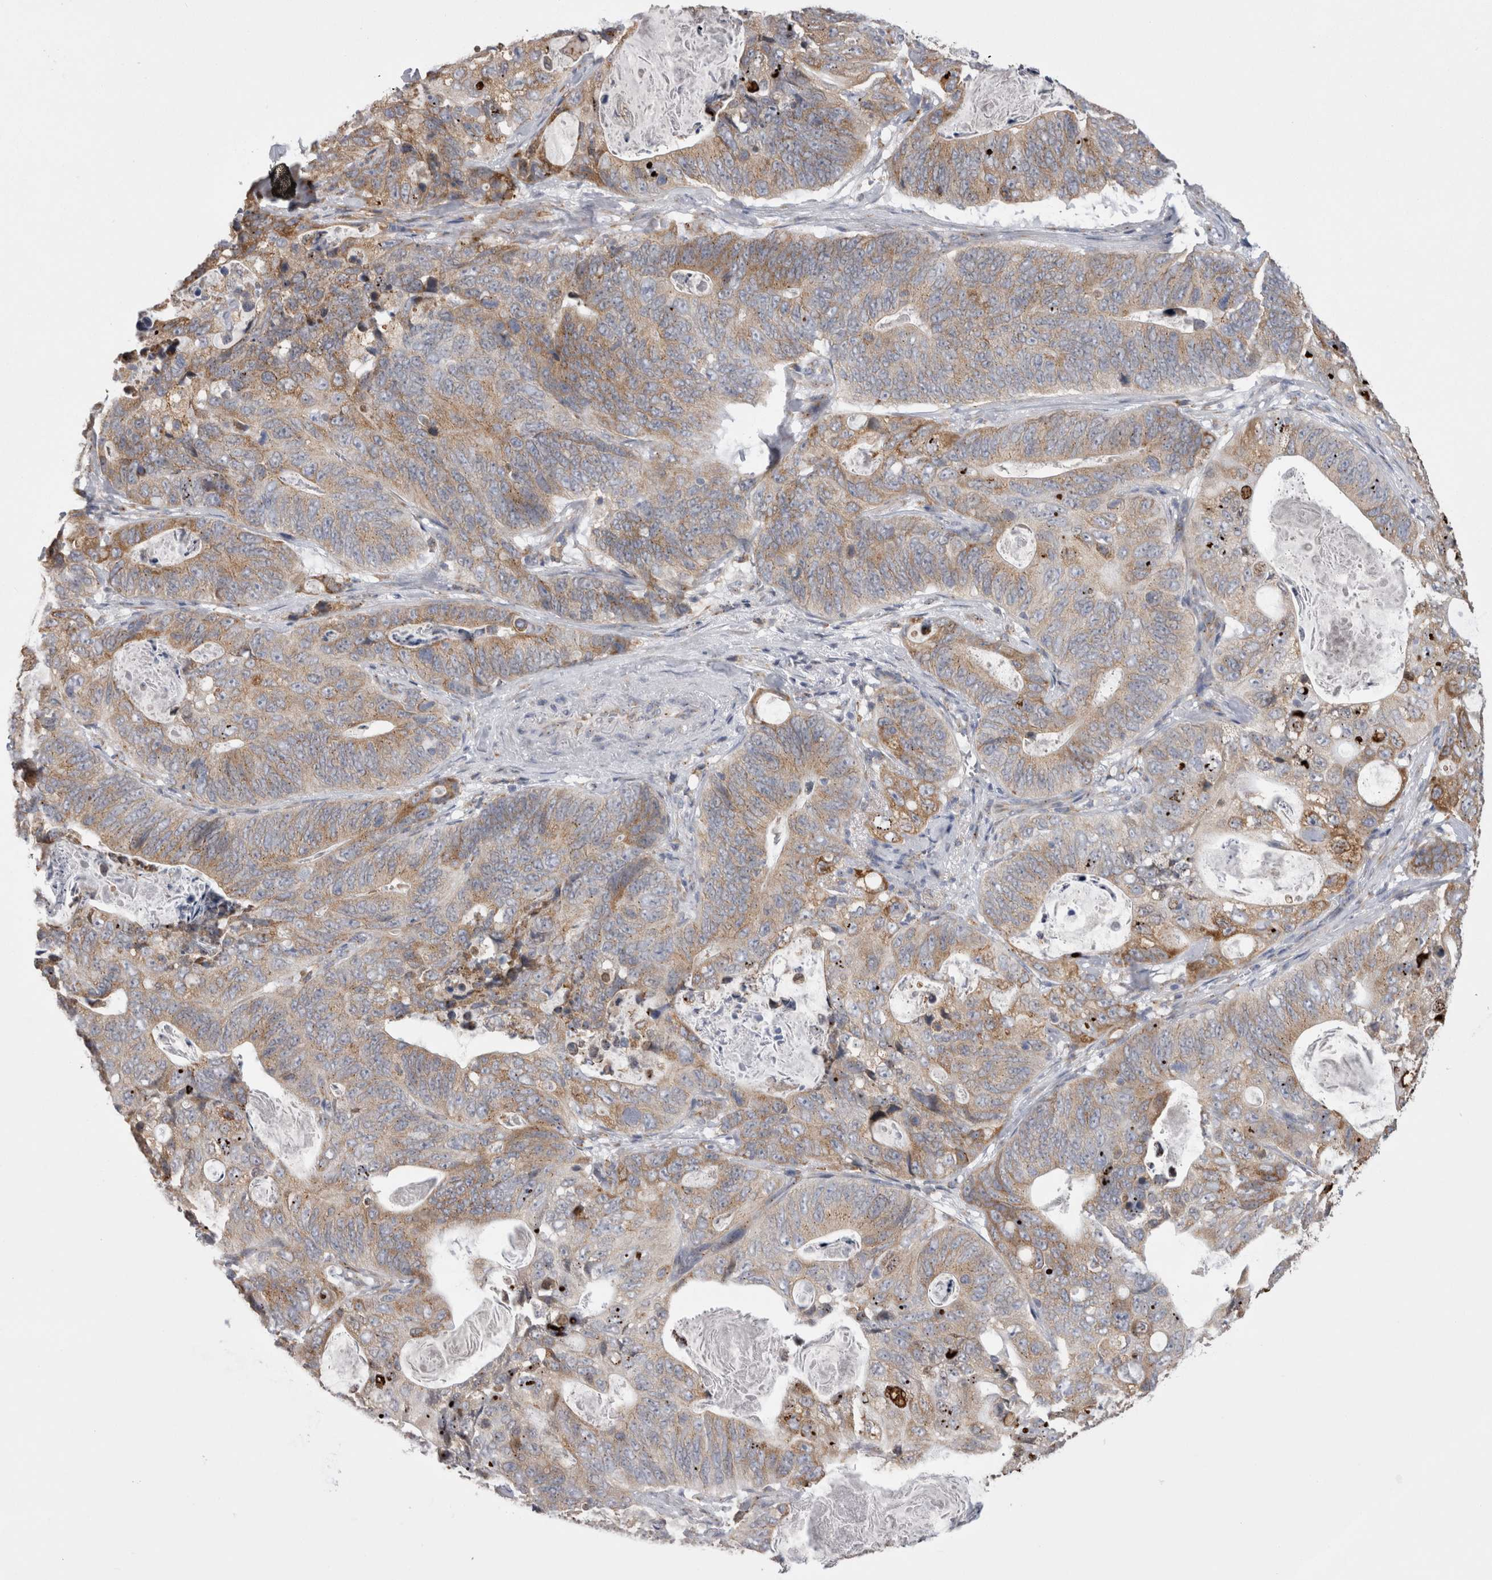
{"staining": {"intensity": "moderate", "quantity": ">75%", "location": "cytoplasmic/membranous"}, "tissue": "stomach cancer", "cell_type": "Tumor cells", "image_type": "cancer", "snomed": [{"axis": "morphology", "description": "Normal tissue, NOS"}, {"axis": "morphology", "description": "Adenocarcinoma, NOS"}, {"axis": "topography", "description": "Stomach"}], "caption": "This photomicrograph demonstrates immunohistochemistry staining of human stomach adenocarcinoma, with medium moderate cytoplasmic/membranous expression in about >75% of tumor cells.", "gene": "ZNF341", "patient": {"sex": "female", "age": 89}}